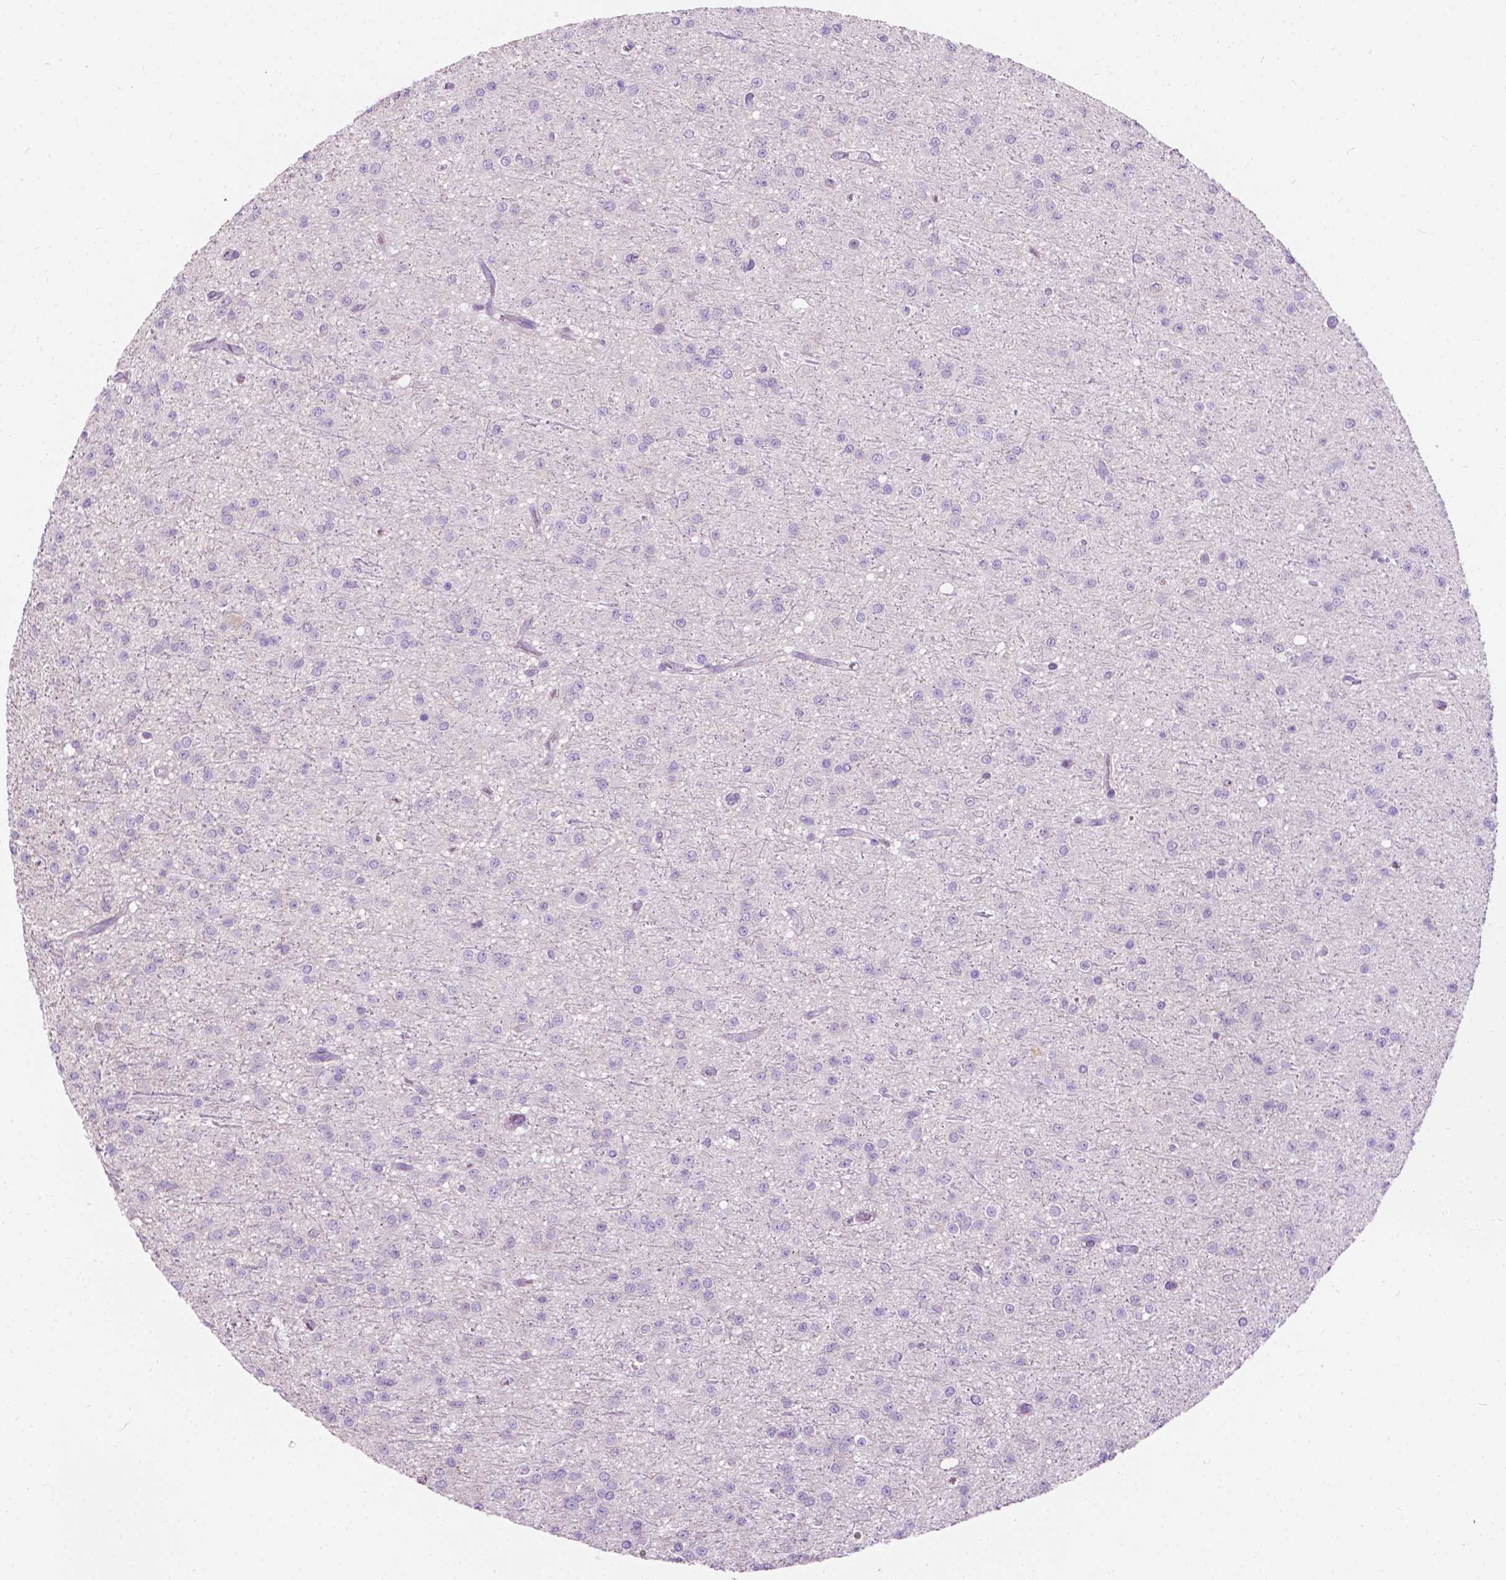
{"staining": {"intensity": "negative", "quantity": "none", "location": "none"}, "tissue": "glioma", "cell_type": "Tumor cells", "image_type": "cancer", "snomed": [{"axis": "morphology", "description": "Glioma, malignant, Low grade"}, {"axis": "topography", "description": "Brain"}], "caption": "DAB (3,3'-diaminobenzidine) immunohistochemical staining of human glioma reveals no significant positivity in tumor cells.", "gene": "NOS1AP", "patient": {"sex": "male", "age": 27}}